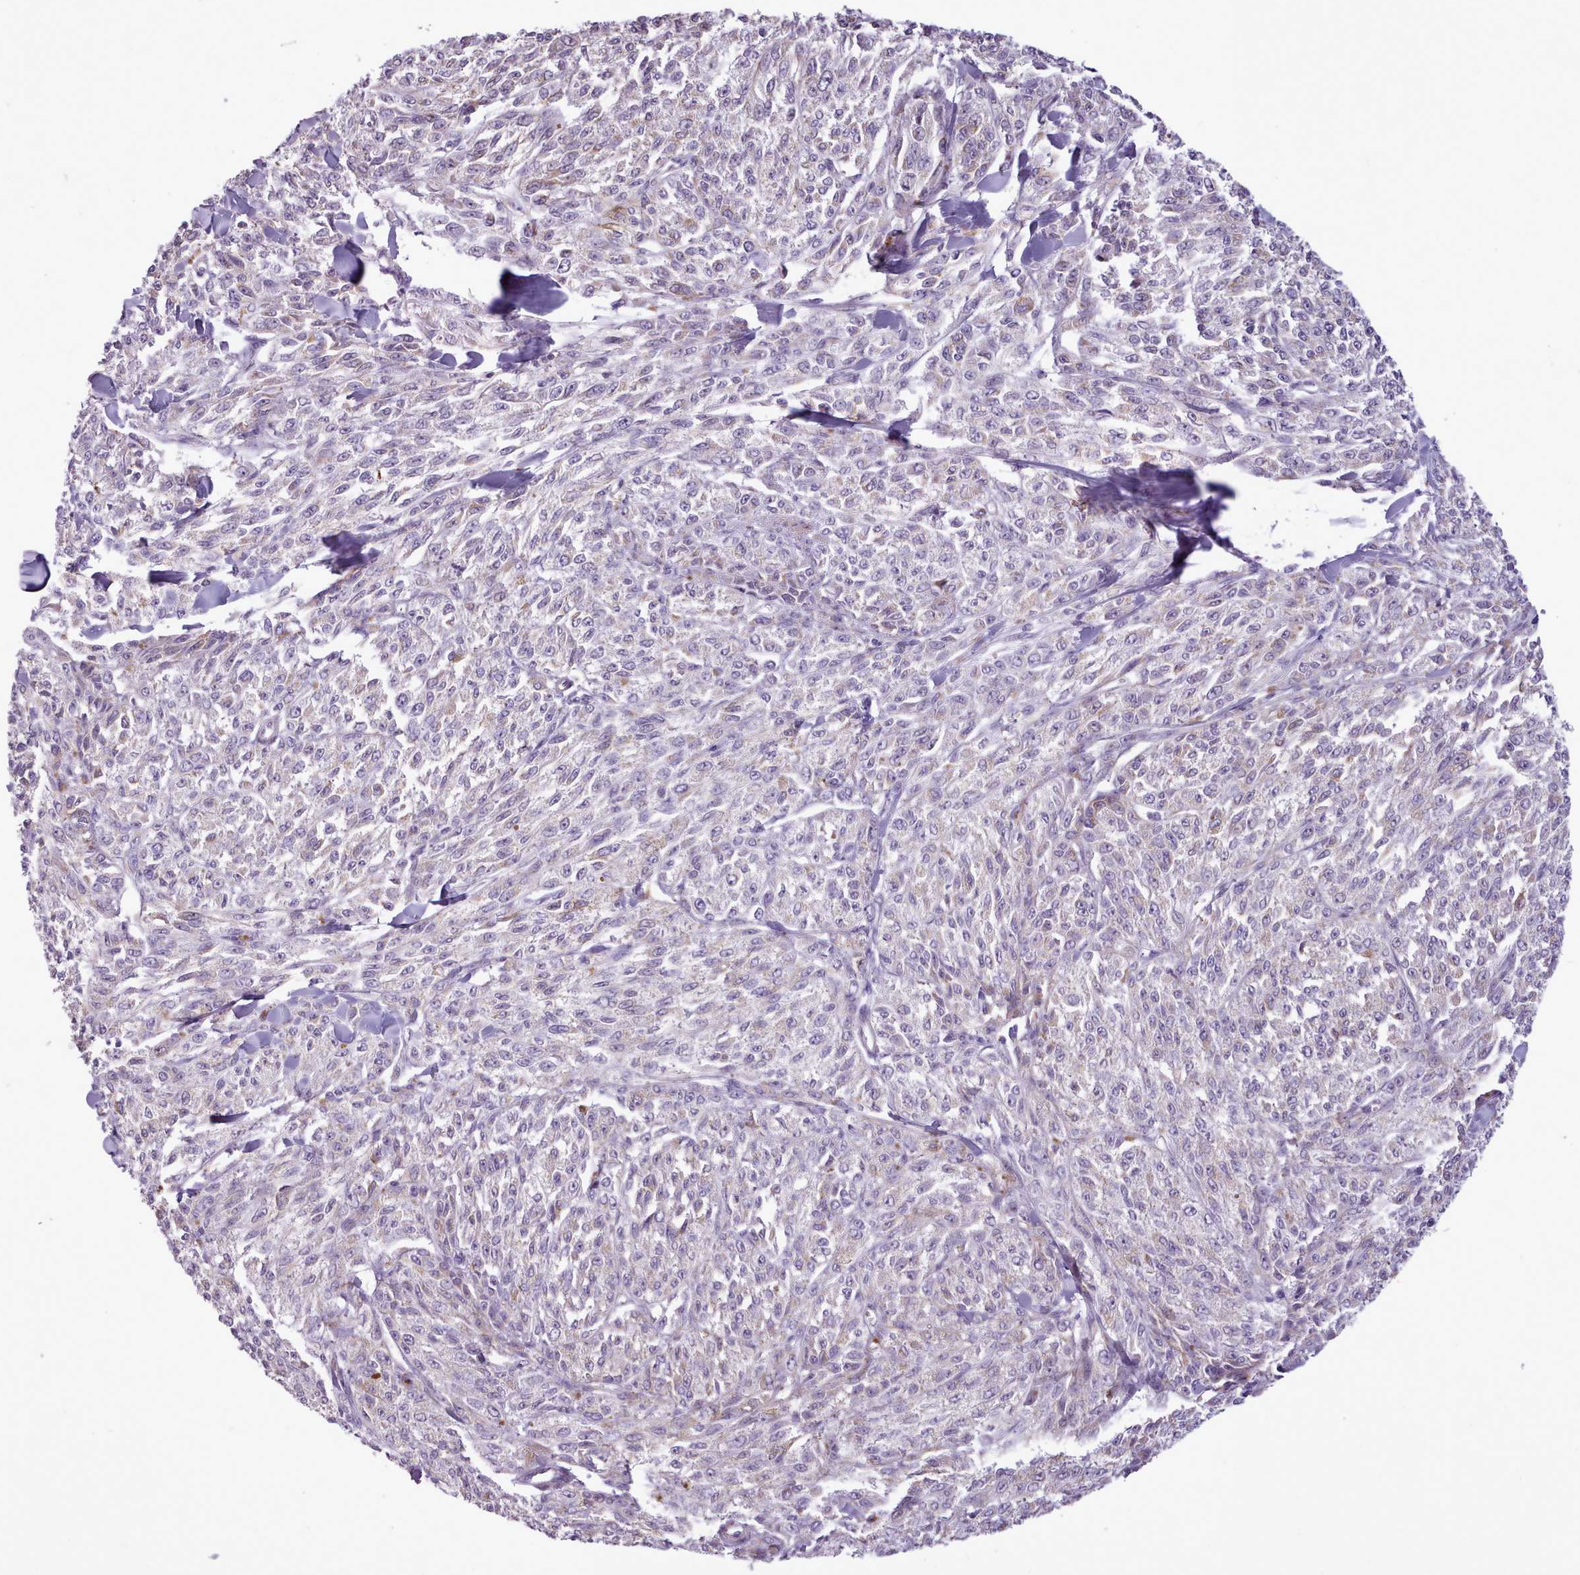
{"staining": {"intensity": "negative", "quantity": "none", "location": "none"}, "tissue": "melanoma", "cell_type": "Tumor cells", "image_type": "cancer", "snomed": [{"axis": "morphology", "description": "Malignant melanoma, NOS"}, {"axis": "topography", "description": "Skin"}], "caption": "Malignant melanoma was stained to show a protein in brown. There is no significant positivity in tumor cells.", "gene": "AVL9", "patient": {"sex": "female", "age": 52}}